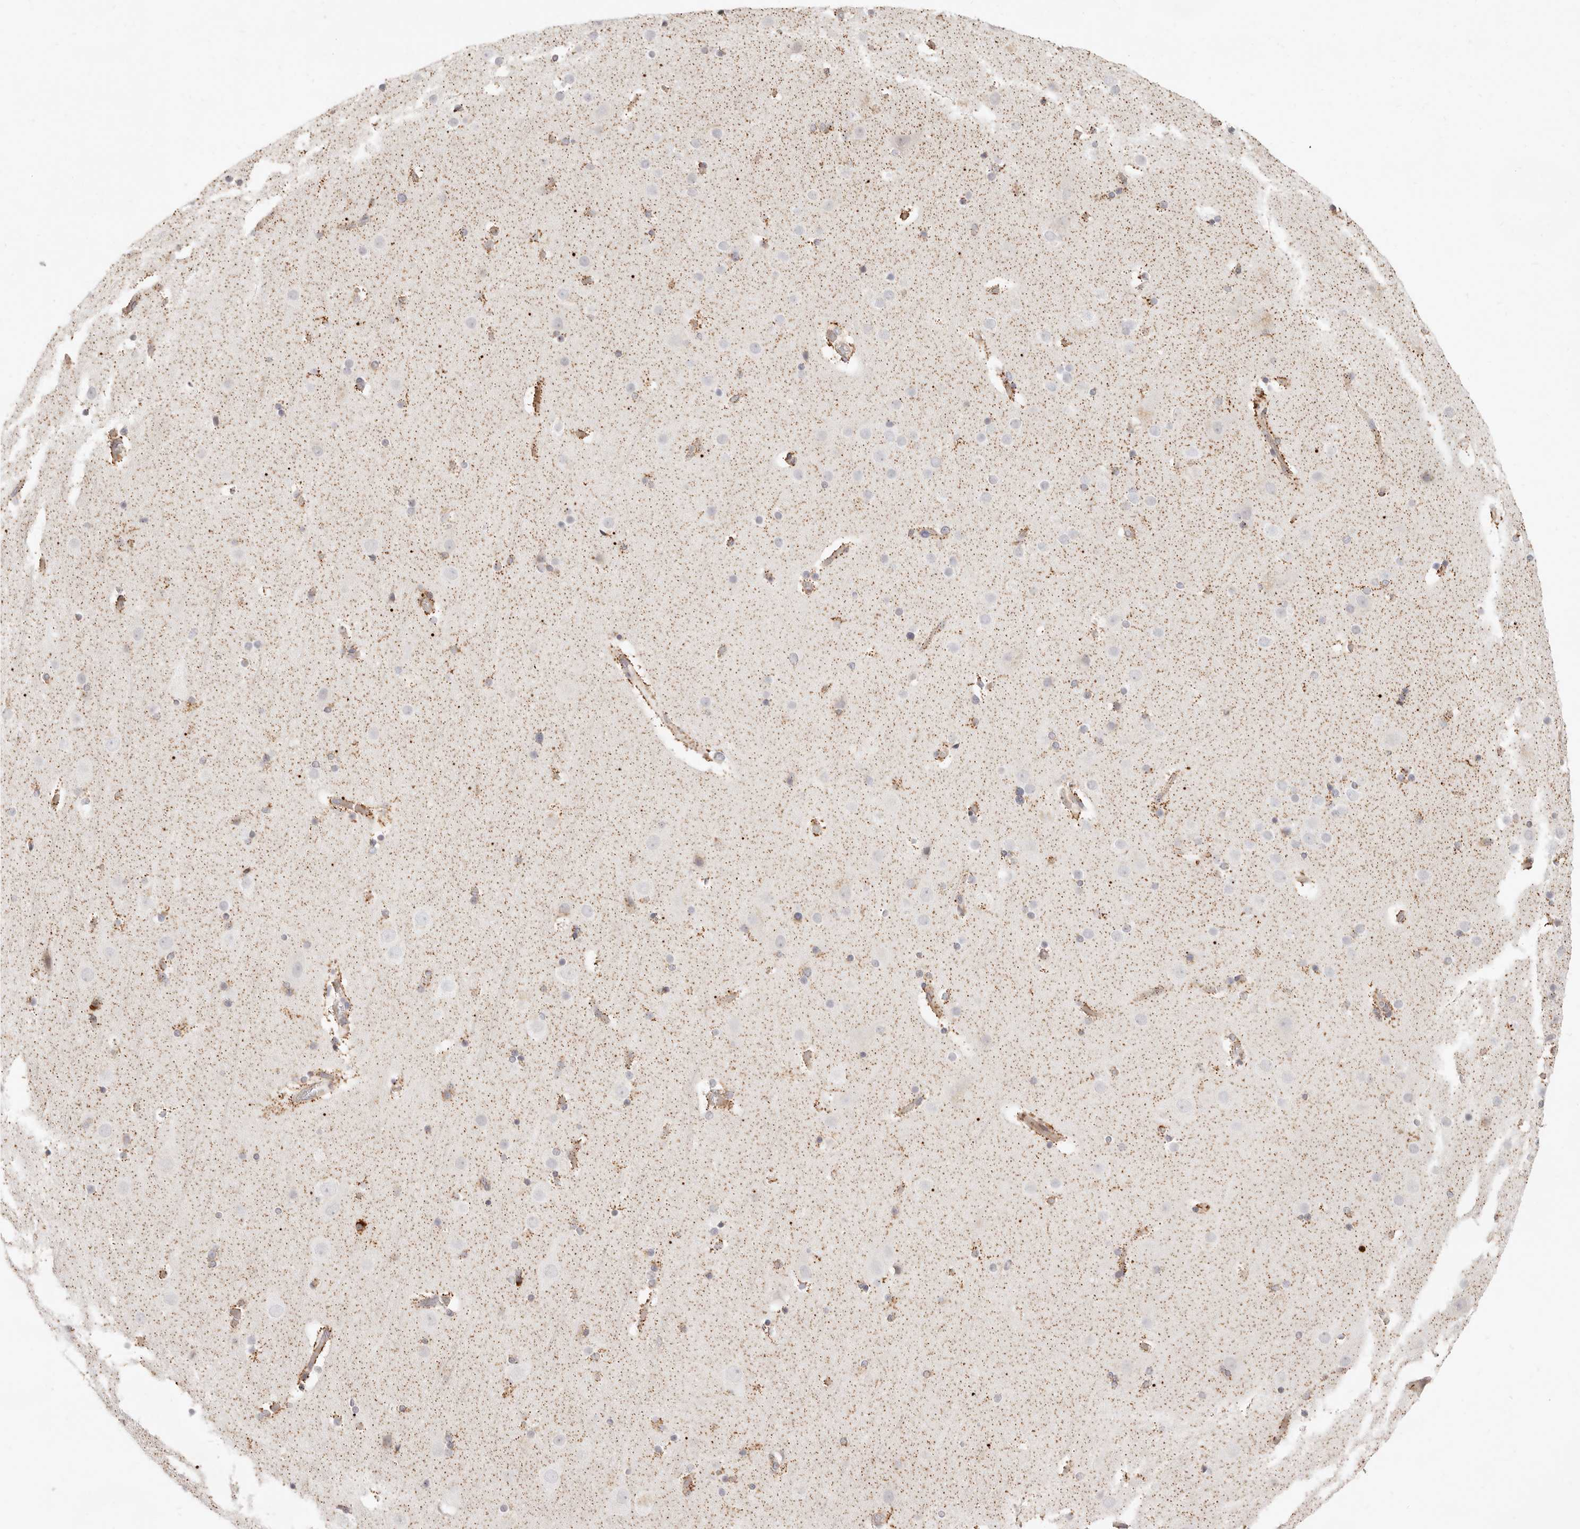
{"staining": {"intensity": "moderate", "quantity": ">75%", "location": "cytoplasmic/membranous"}, "tissue": "cerebral cortex", "cell_type": "Endothelial cells", "image_type": "normal", "snomed": [{"axis": "morphology", "description": "Normal tissue, NOS"}, {"axis": "topography", "description": "Cerebral cortex"}], "caption": "A micrograph of human cerebral cortex stained for a protein exhibits moderate cytoplasmic/membranous brown staining in endothelial cells.", "gene": "SASS6", "patient": {"sex": "male", "age": 57}}